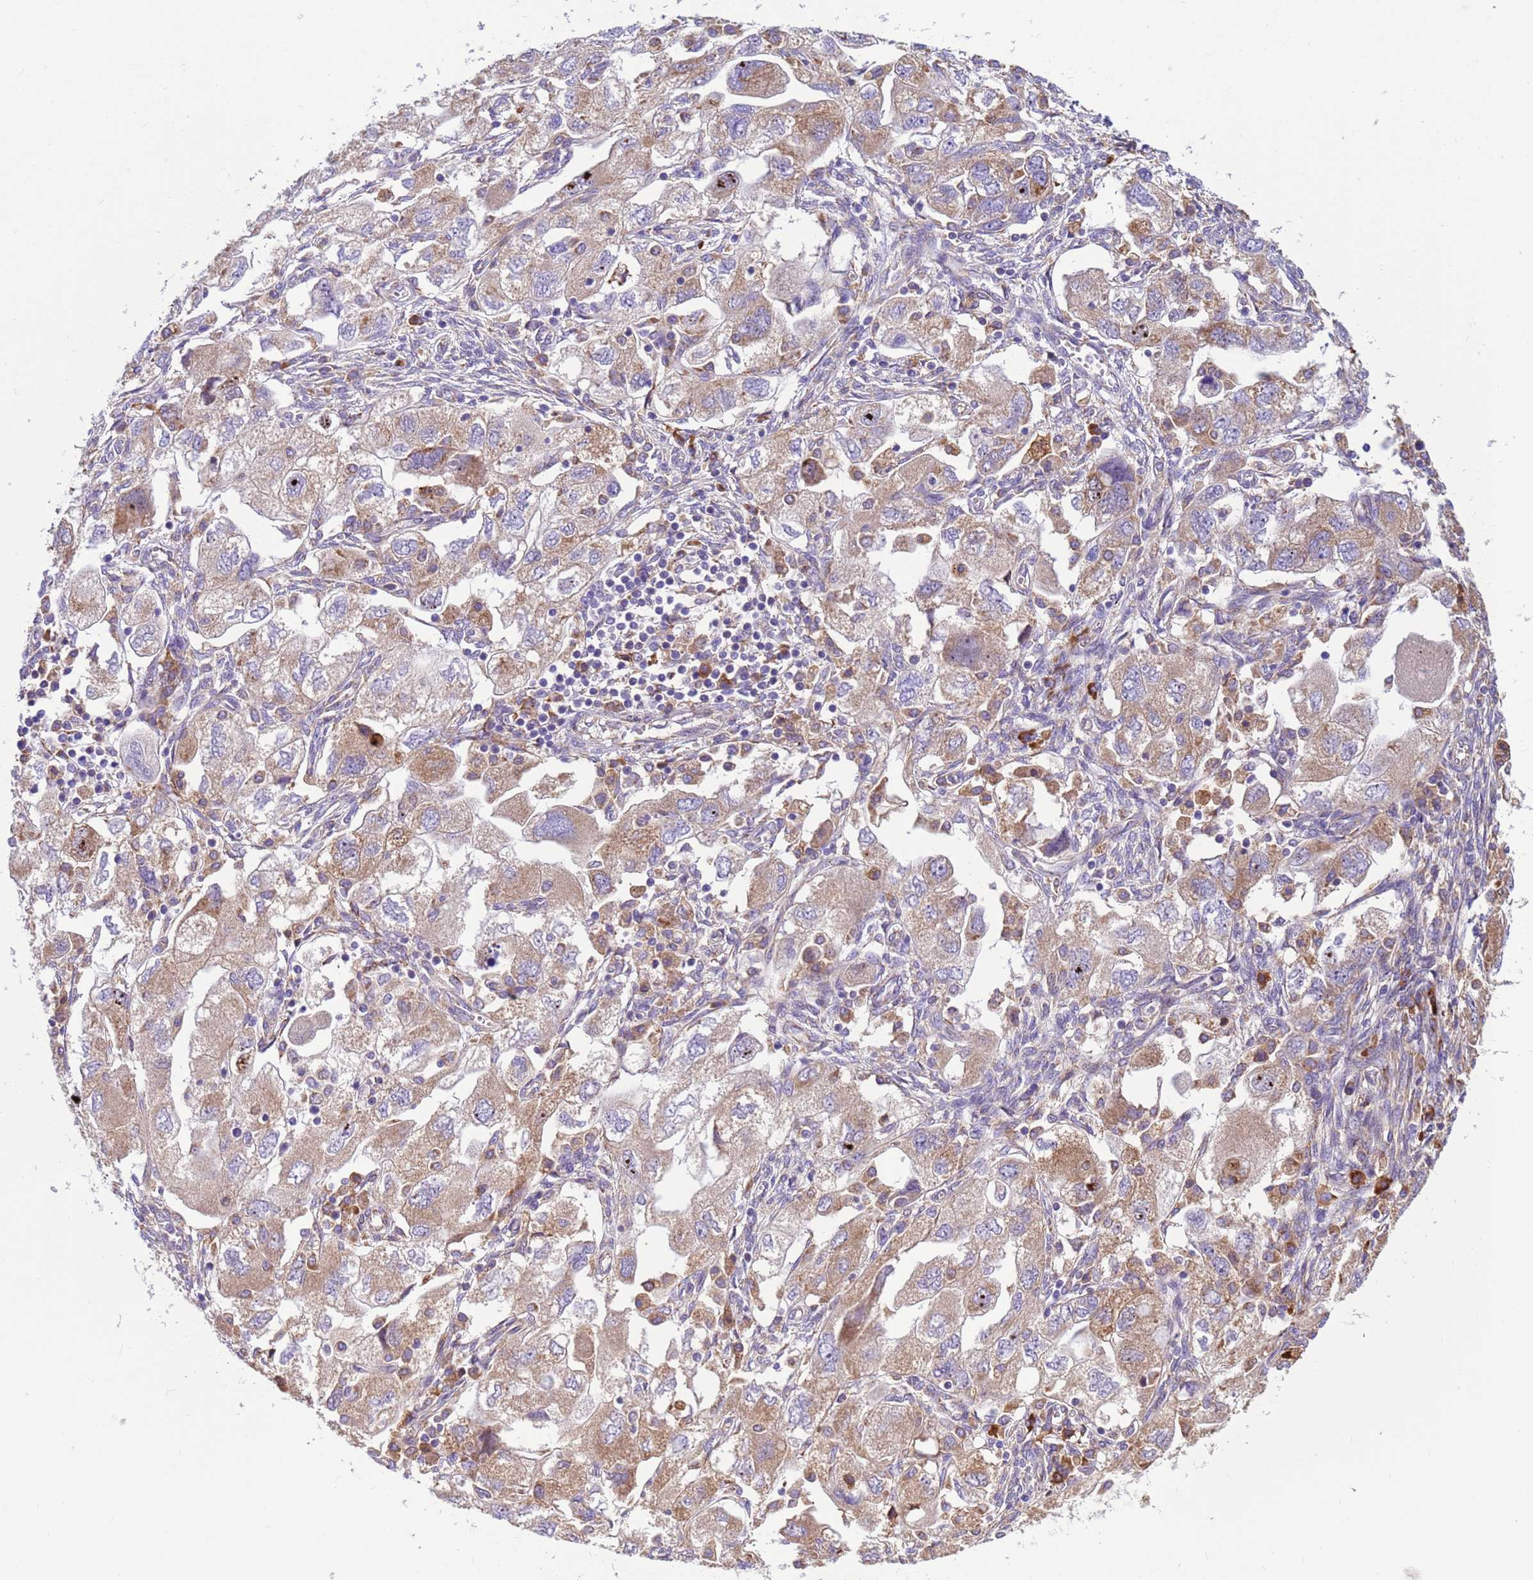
{"staining": {"intensity": "moderate", "quantity": ">75%", "location": "cytoplasmic/membranous"}, "tissue": "ovarian cancer", "cell_type": "Tumor cells", "image_type": "cancer", "snomed": [{"axis": "morphology", "description": "Carcinoma, NOS"}, {"axis": "morphology", "description": "Cystadenocarcinoma, serous, NOS"}, {"axis": "topography", "description": "Ovary"}], "caption": "High-power microscopy captured an immunohistochemistry (IHC) photomicrograph of ovarian cancer (carcinoma), revealing moderate cytoplasmic/membranous expression in about >75% of tumor cells.", "gene": "THAP5", "patient": {"sex": "female", "age": 69}}